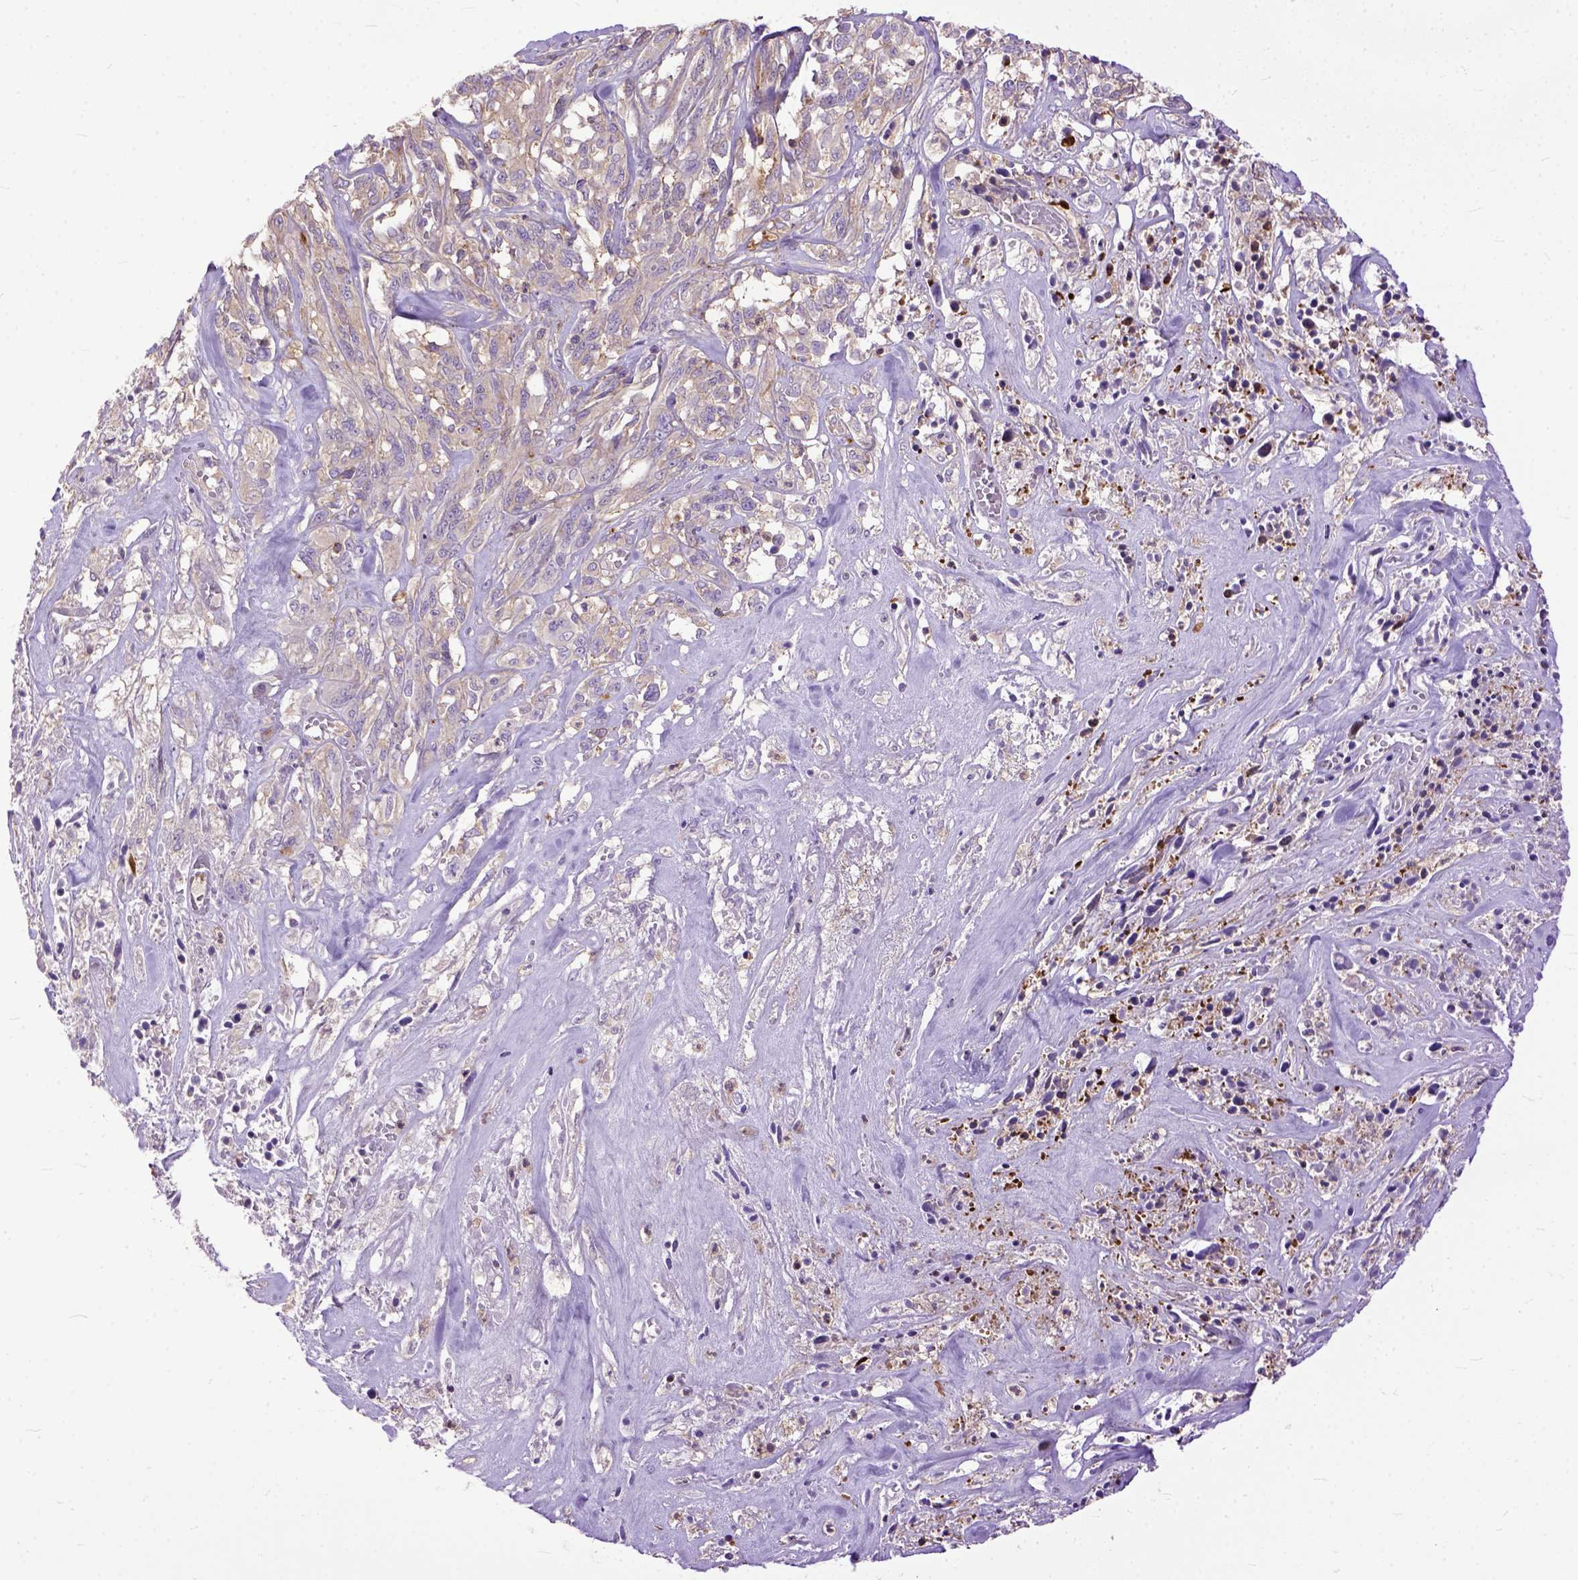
{"staining": {"intensity": "weak", "quantity": "25%-75%", "location": "cytoplasmic/membranous"}, "tissue": "melanoma", "cell_type": "Tumor cells", "image_type": "cancer", "snomed": [{"axis": "morphology", "description": "Malignant melanoma, NOS"}, {"axis": "topography", "description": "Skin"}], "caption": "Protein staining of malignant melanoma tissue demonstrates weak cytoplasmic/membranous positivity in approximately 25%-75% of tumor cells. Nuclei are stained in blue.", "gene": "NAMPT", "patient": {"sex": "female", "age": 91}}